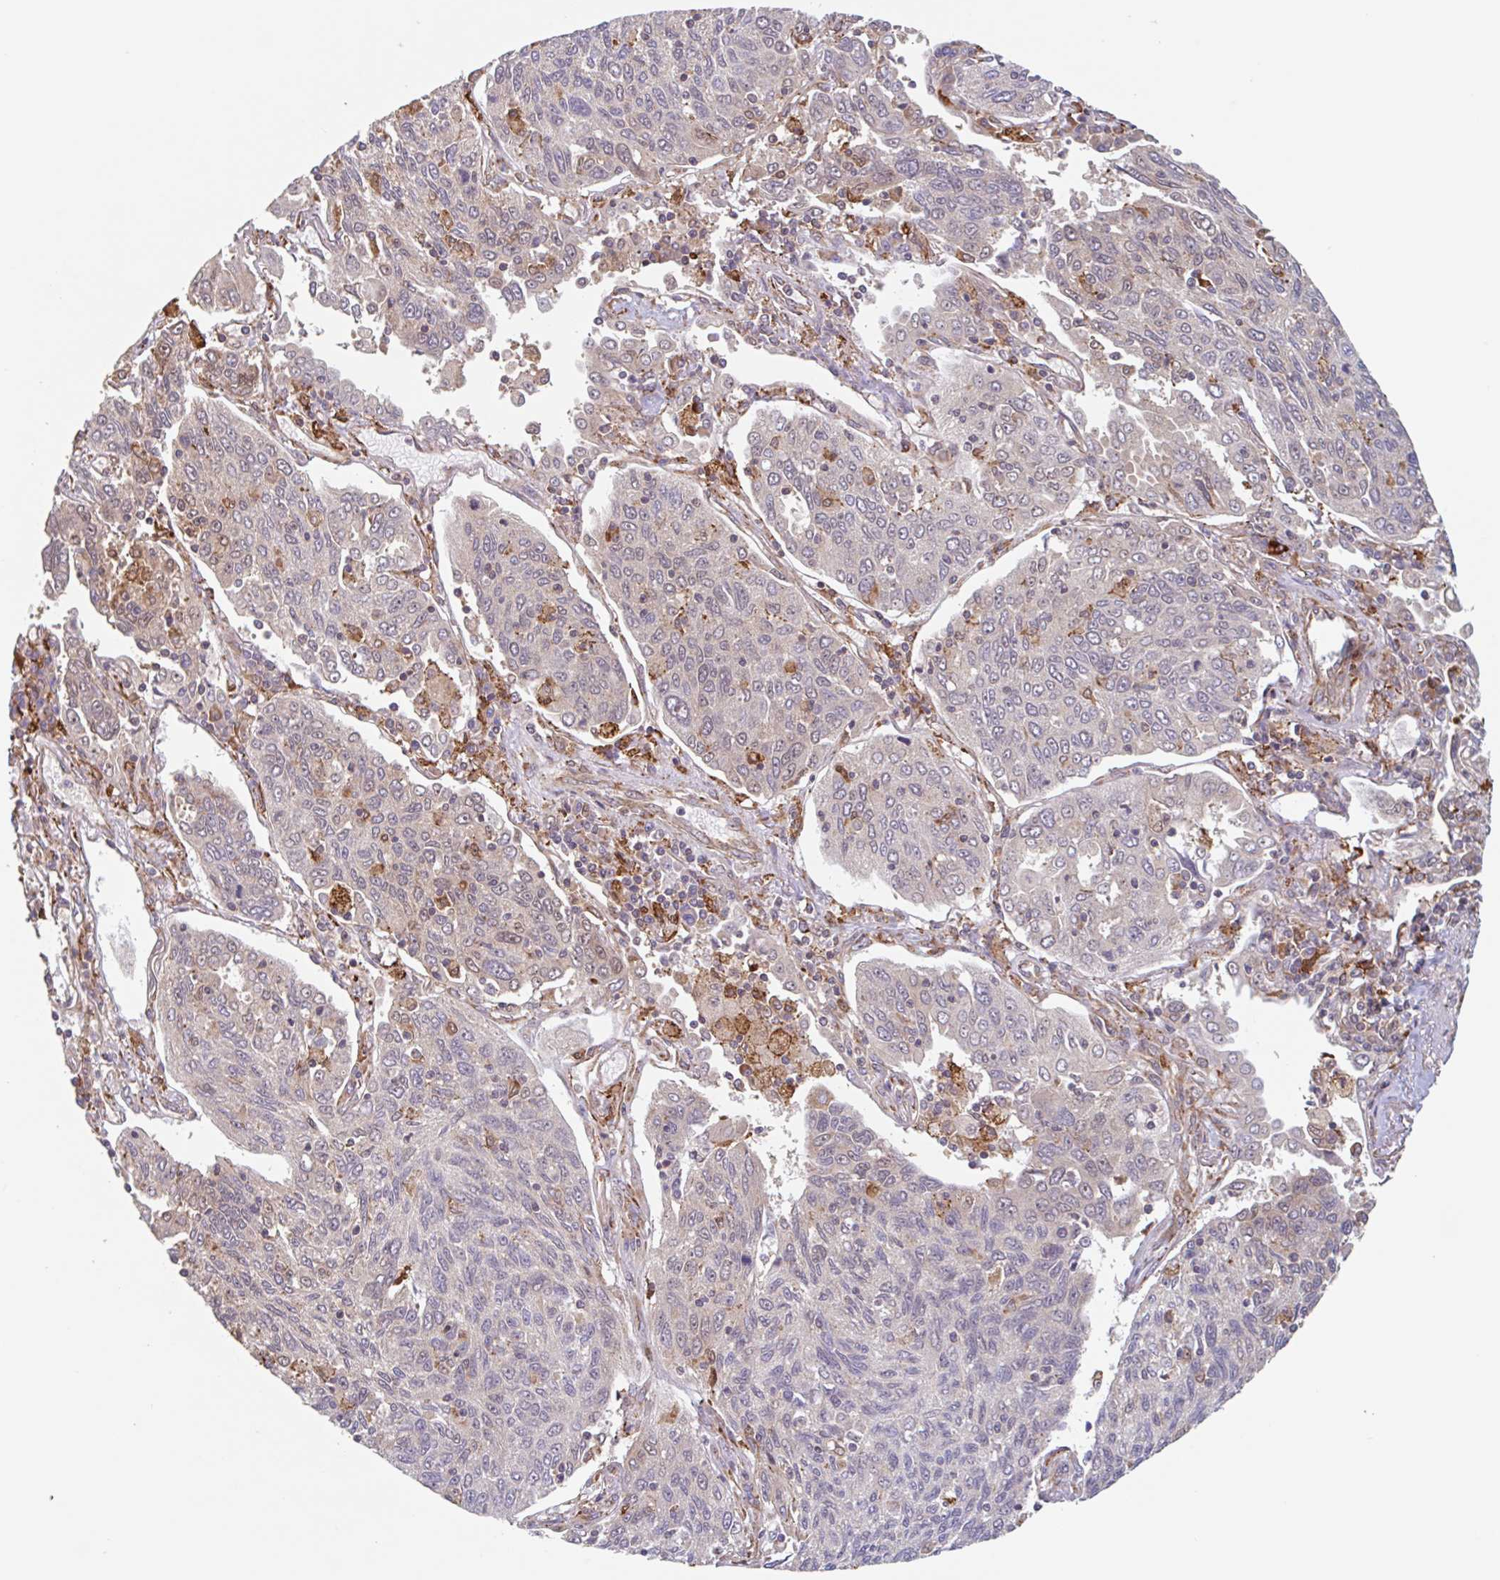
{"staining": {"intensity": "negative", "quantity": "none", "location": "none"}, "tissue": "lung cancer", "cell_type": "Tumor cells", "image_type": "cancer", "snomed": [{"axis": "morphology", "description": "Squamous cell carcinoma, NOS"}, {"axis": "topography", "description": "Lung"}], "caption": "A histopathology image of human lung cancer (squamous cell carcinoma) is negative for staining in tumor cells.", "gene": "NUB1", "patient": {"sex": "female", "age": 66}}